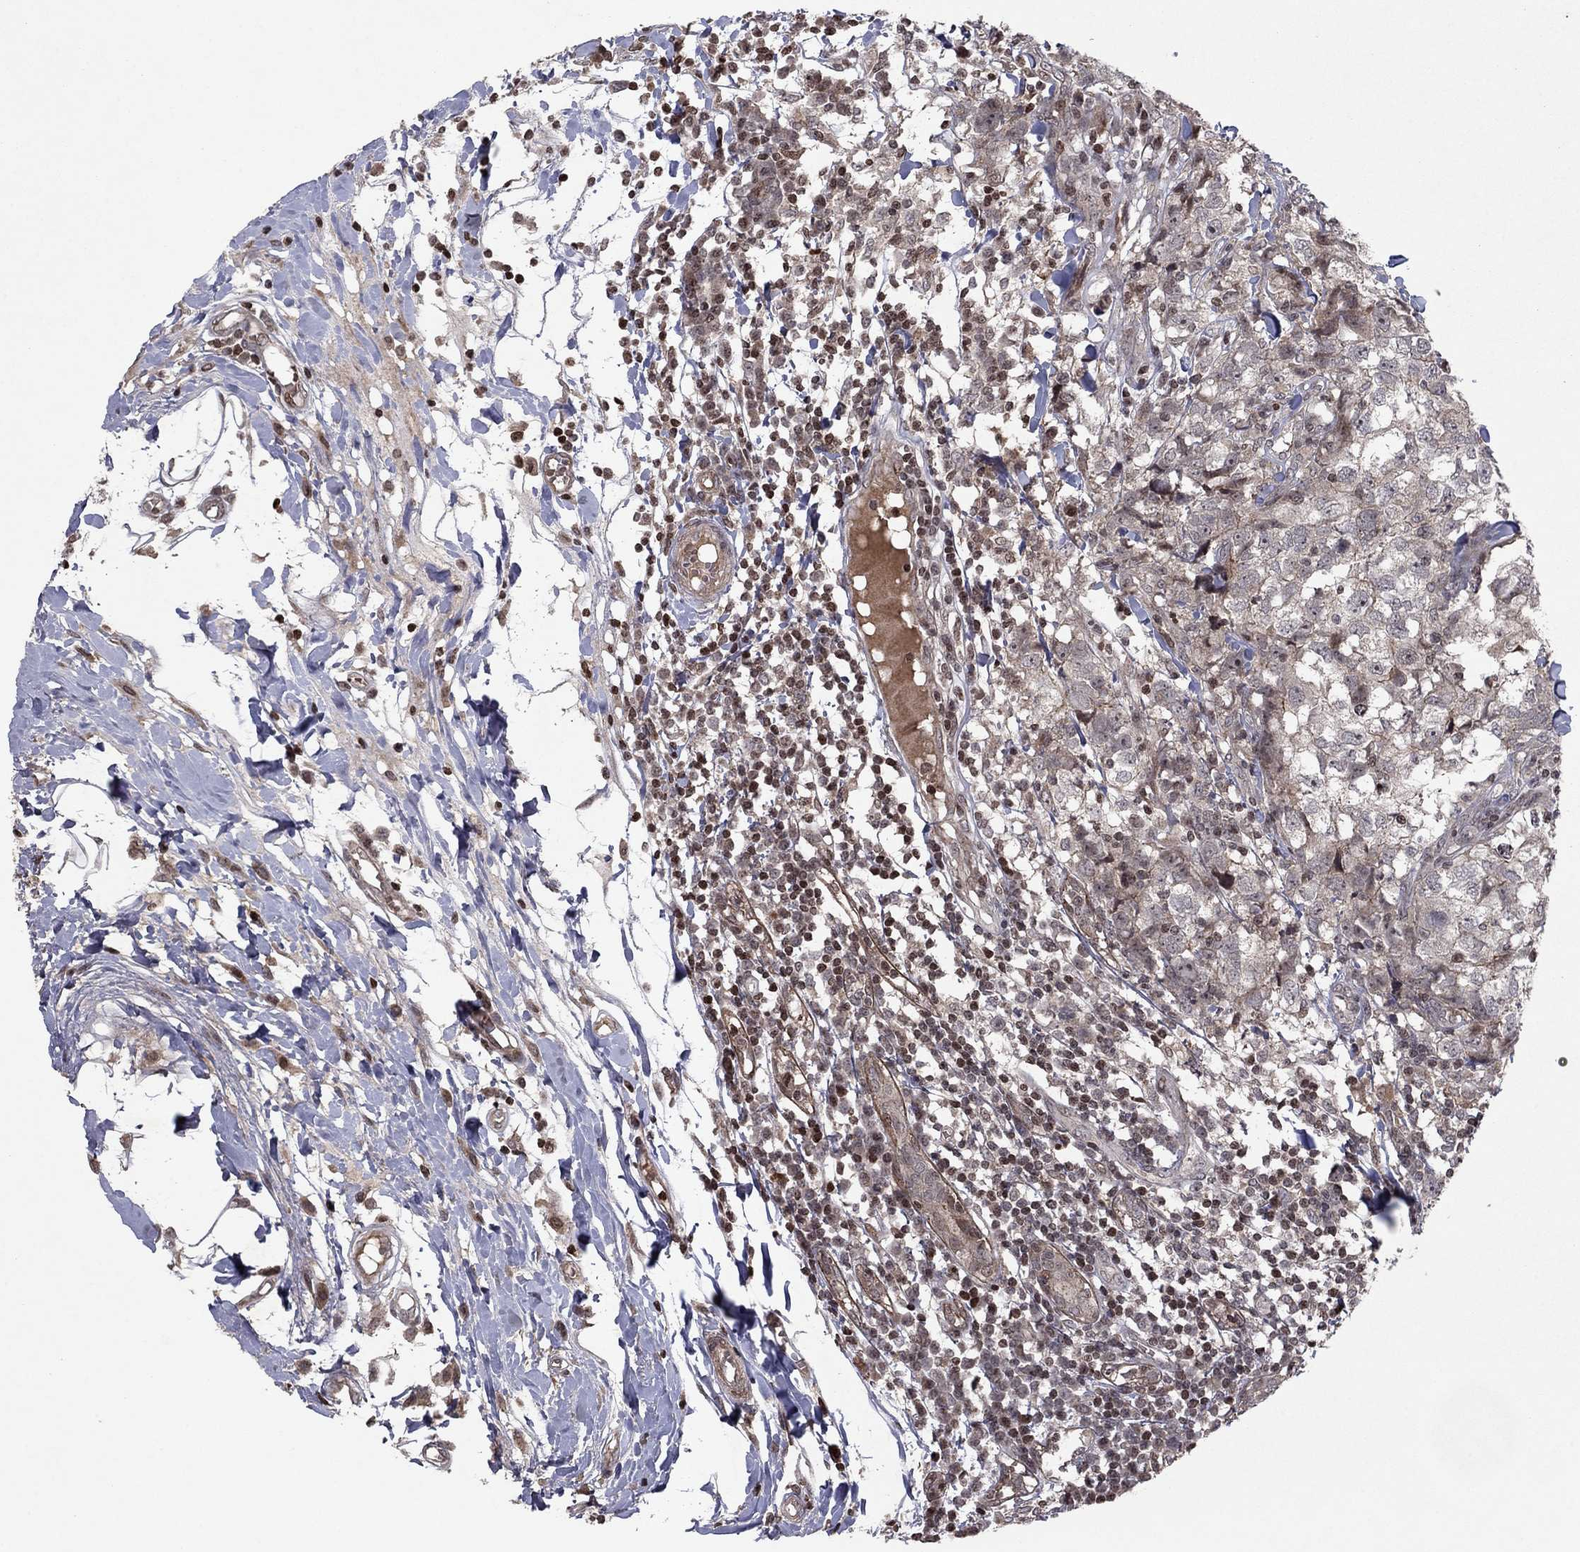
{"staining": {"intensity": "negative", "quantity": "none", "location": "none"}, "tissue": "breast cancer", "cell_type": "Tumor cells", "image_type": "cancer", "snomed": [{"axis": "morphology", "description": "Duct carcinoma"}, {"axis": "topography", "description": "Breast"}], "caption": "This is an immunohistochemistry (IHC) histopathology image of breast cancer (invasive ductal carcinoma). There is no expression in tumor cells.", "gene": "SORBS1", "patient": {"sex": "female", "age": 30}}